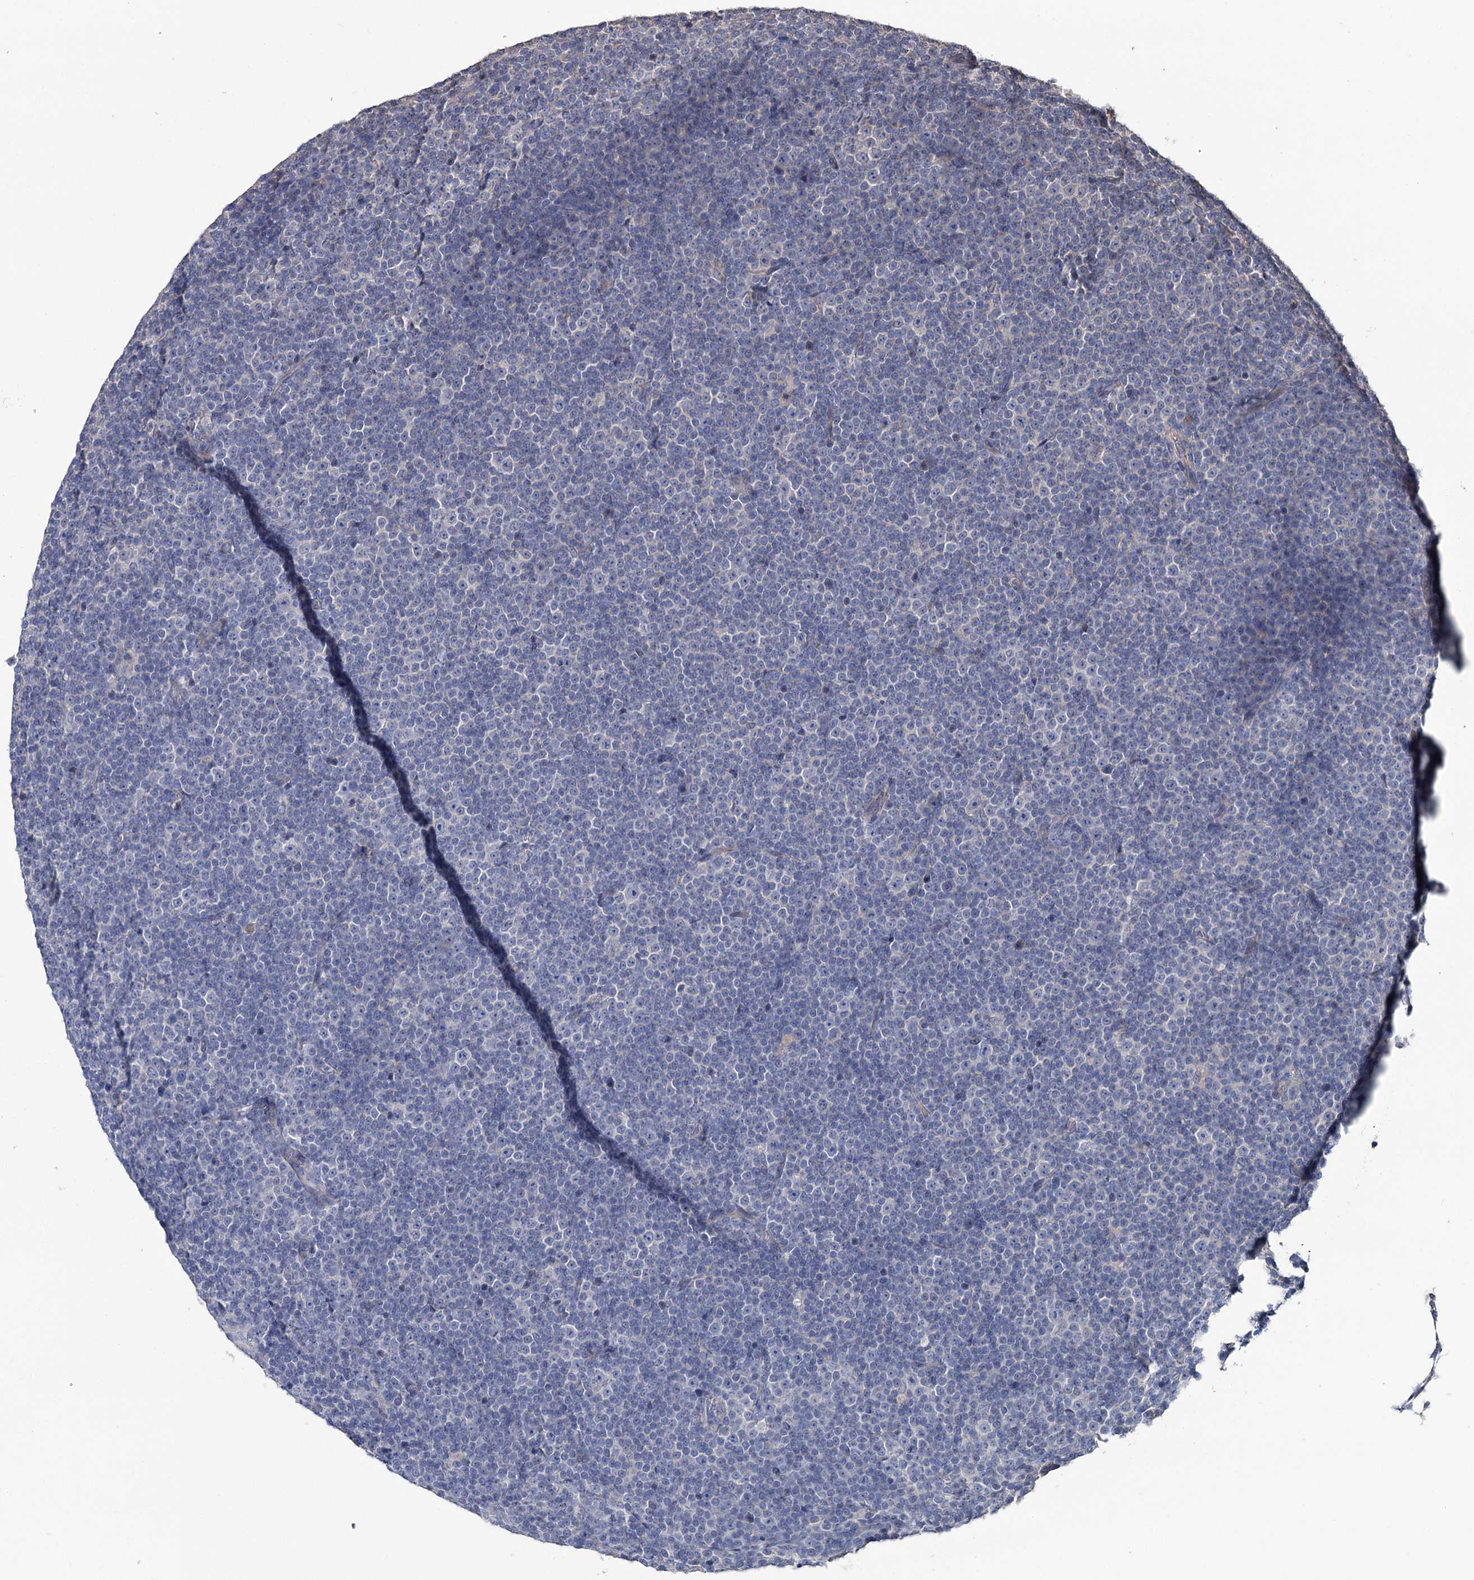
{"staining": {"intensity": "negative", "quantity": "none", "location": "none"}, "tissue": "lymphoma", "cell_type": "Tumor cells", "image_type": "cancer", "snomed": [{"axis": "morphology", "description": "Malignant lymphoma, non-Hodgkin's type, Low grade"}, {"axis": "topography", "description": "Lymph node"}], "caption": "A micrograph of human low-grade malignant lymphoma, non-Hodgkin's type is negative for staining in tumor cells.", "gene": "EPB41L5", "patient": {"sex": "female", "age": 67}}